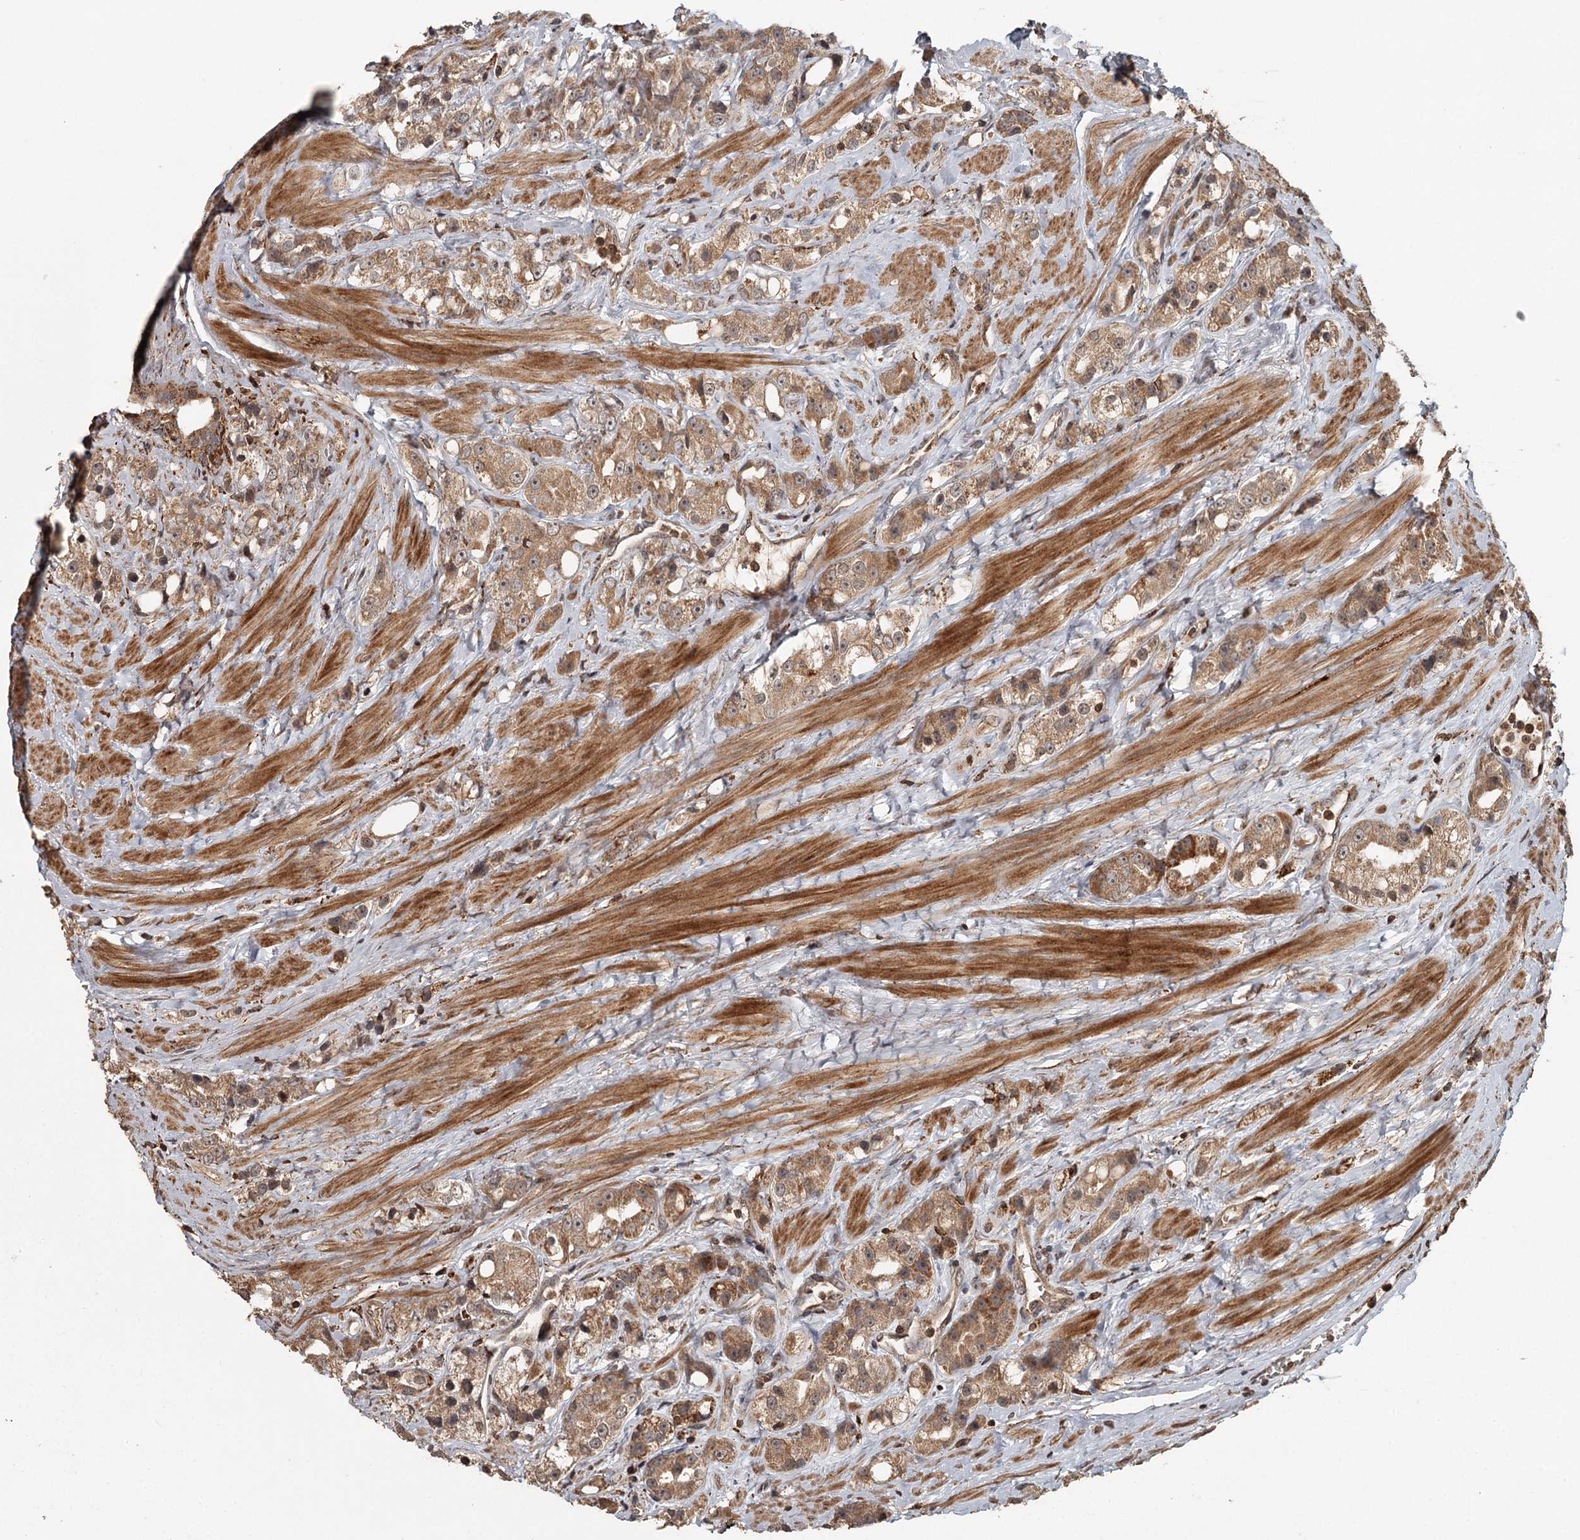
{"staining": {"intensity": "moderate", "quantity": ">75%", "location": "cytoplasmic/membranous"}, "tissue": "prostate cancer", "cell_type": "Tumor cells", "image_type": "cancer", "snomed": [{"axis": "morphology", "description": "Adenocarcinoma, NOS"}, {"axis": "topography", "description": "Prostate"}], "caption": "Prostate adenocarcinoma tissue demonstrates moderate cytoplasmic/membranous positivity in about >75% of tumor cells", "gene": "FAXC", "patient": {"sex": "male", "age": 79}}